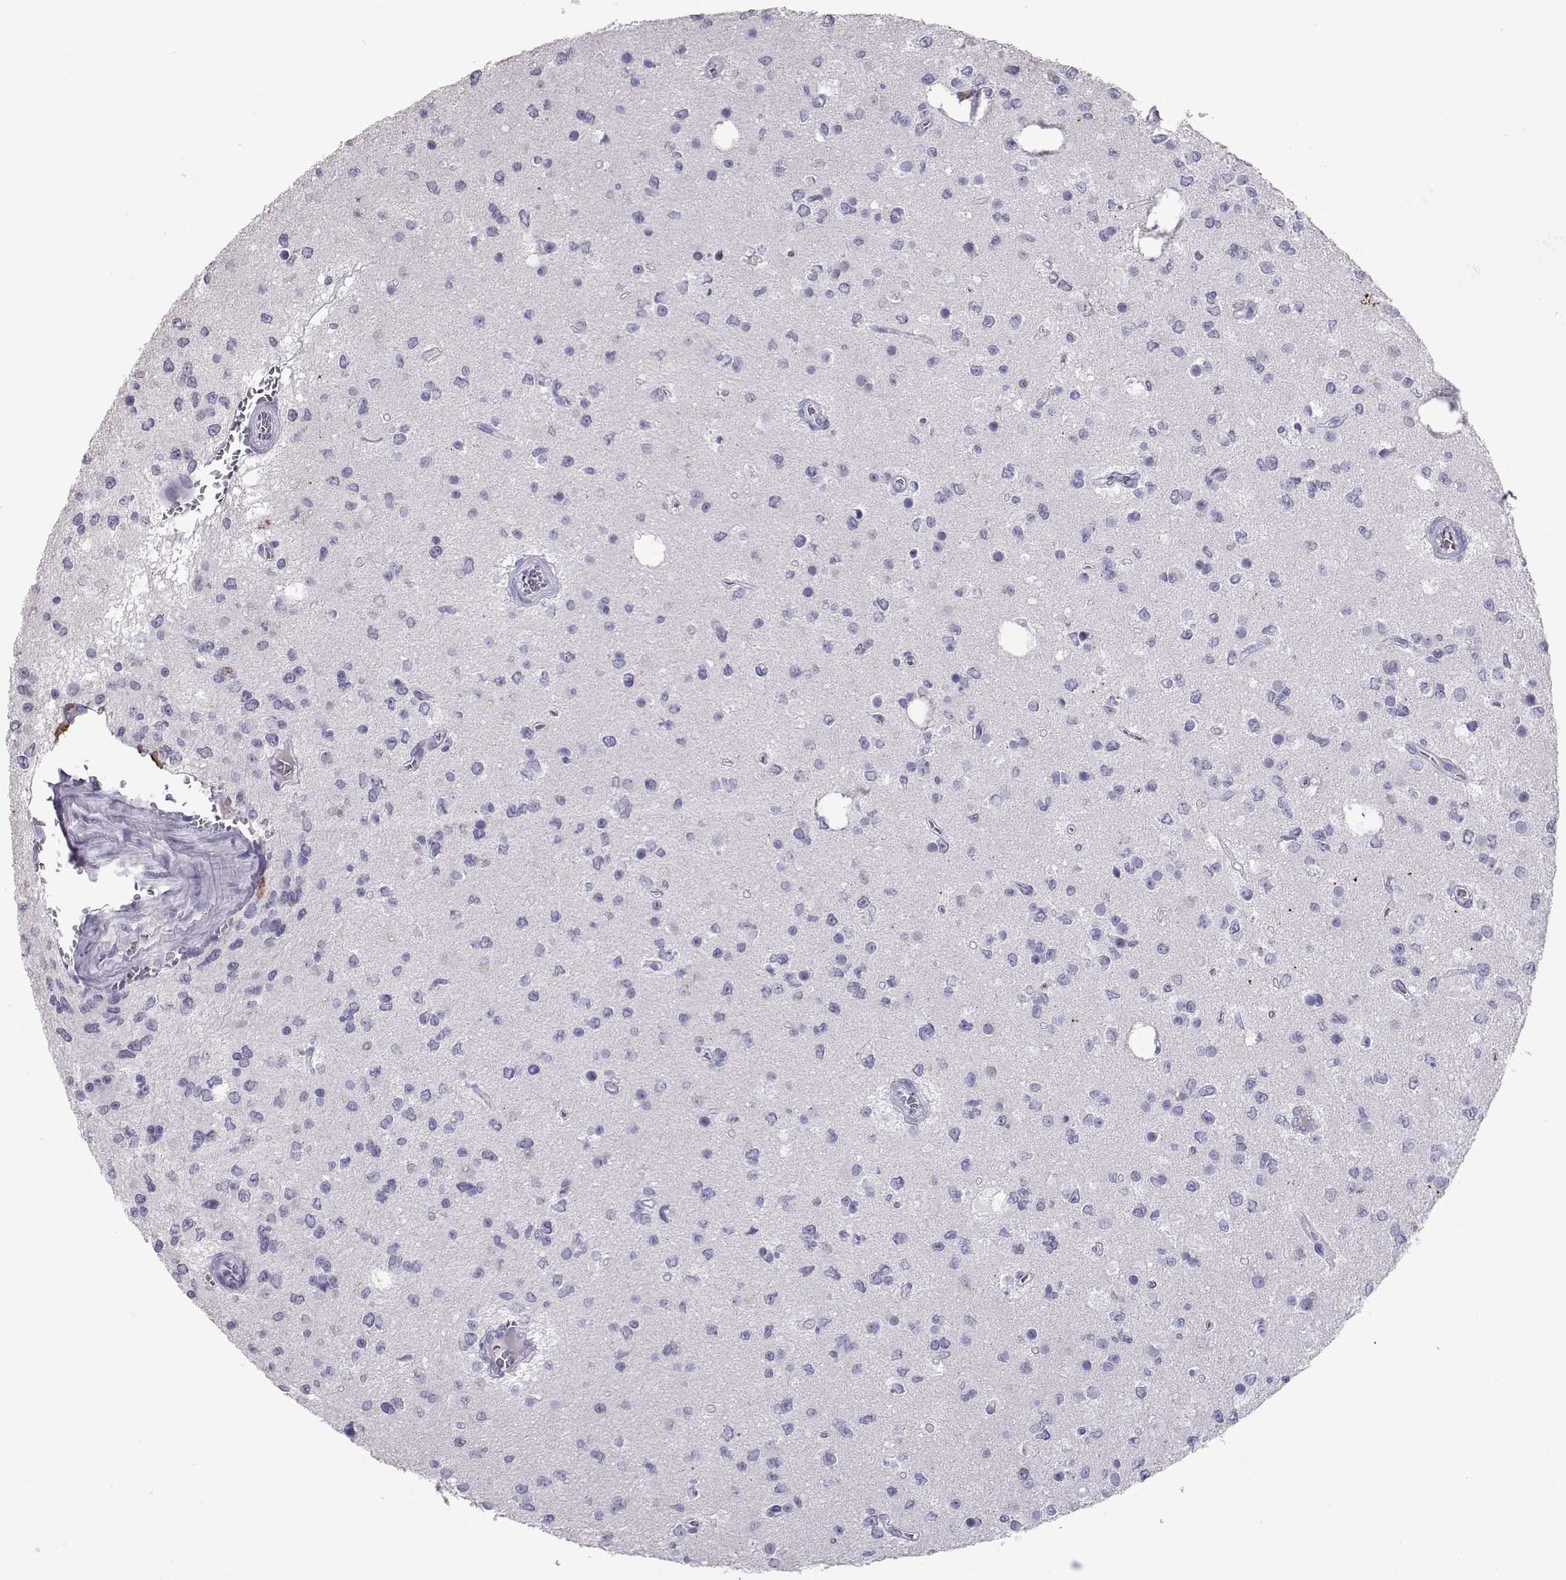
{"staining": {"intensity": "negative", "quantity": "none", "location": "none"}, "tissue": "glioma", "cell_type": "Tumor cells", "image_type": "cancer", "snomed": [{"axis": "morphology", "description": "Glioma, malignant, Low grade"}, {"axis": "topography", "description": "Brain"}], "caption": "IHC photomicrograph of neoplastic tissue: glioma stained with DAB (3,3'-diaminobenzidine) demonstrates no significant protein staining in tumor cells.", "gene": "PMCH", "patient": {"sex": "female", "age": 45}}